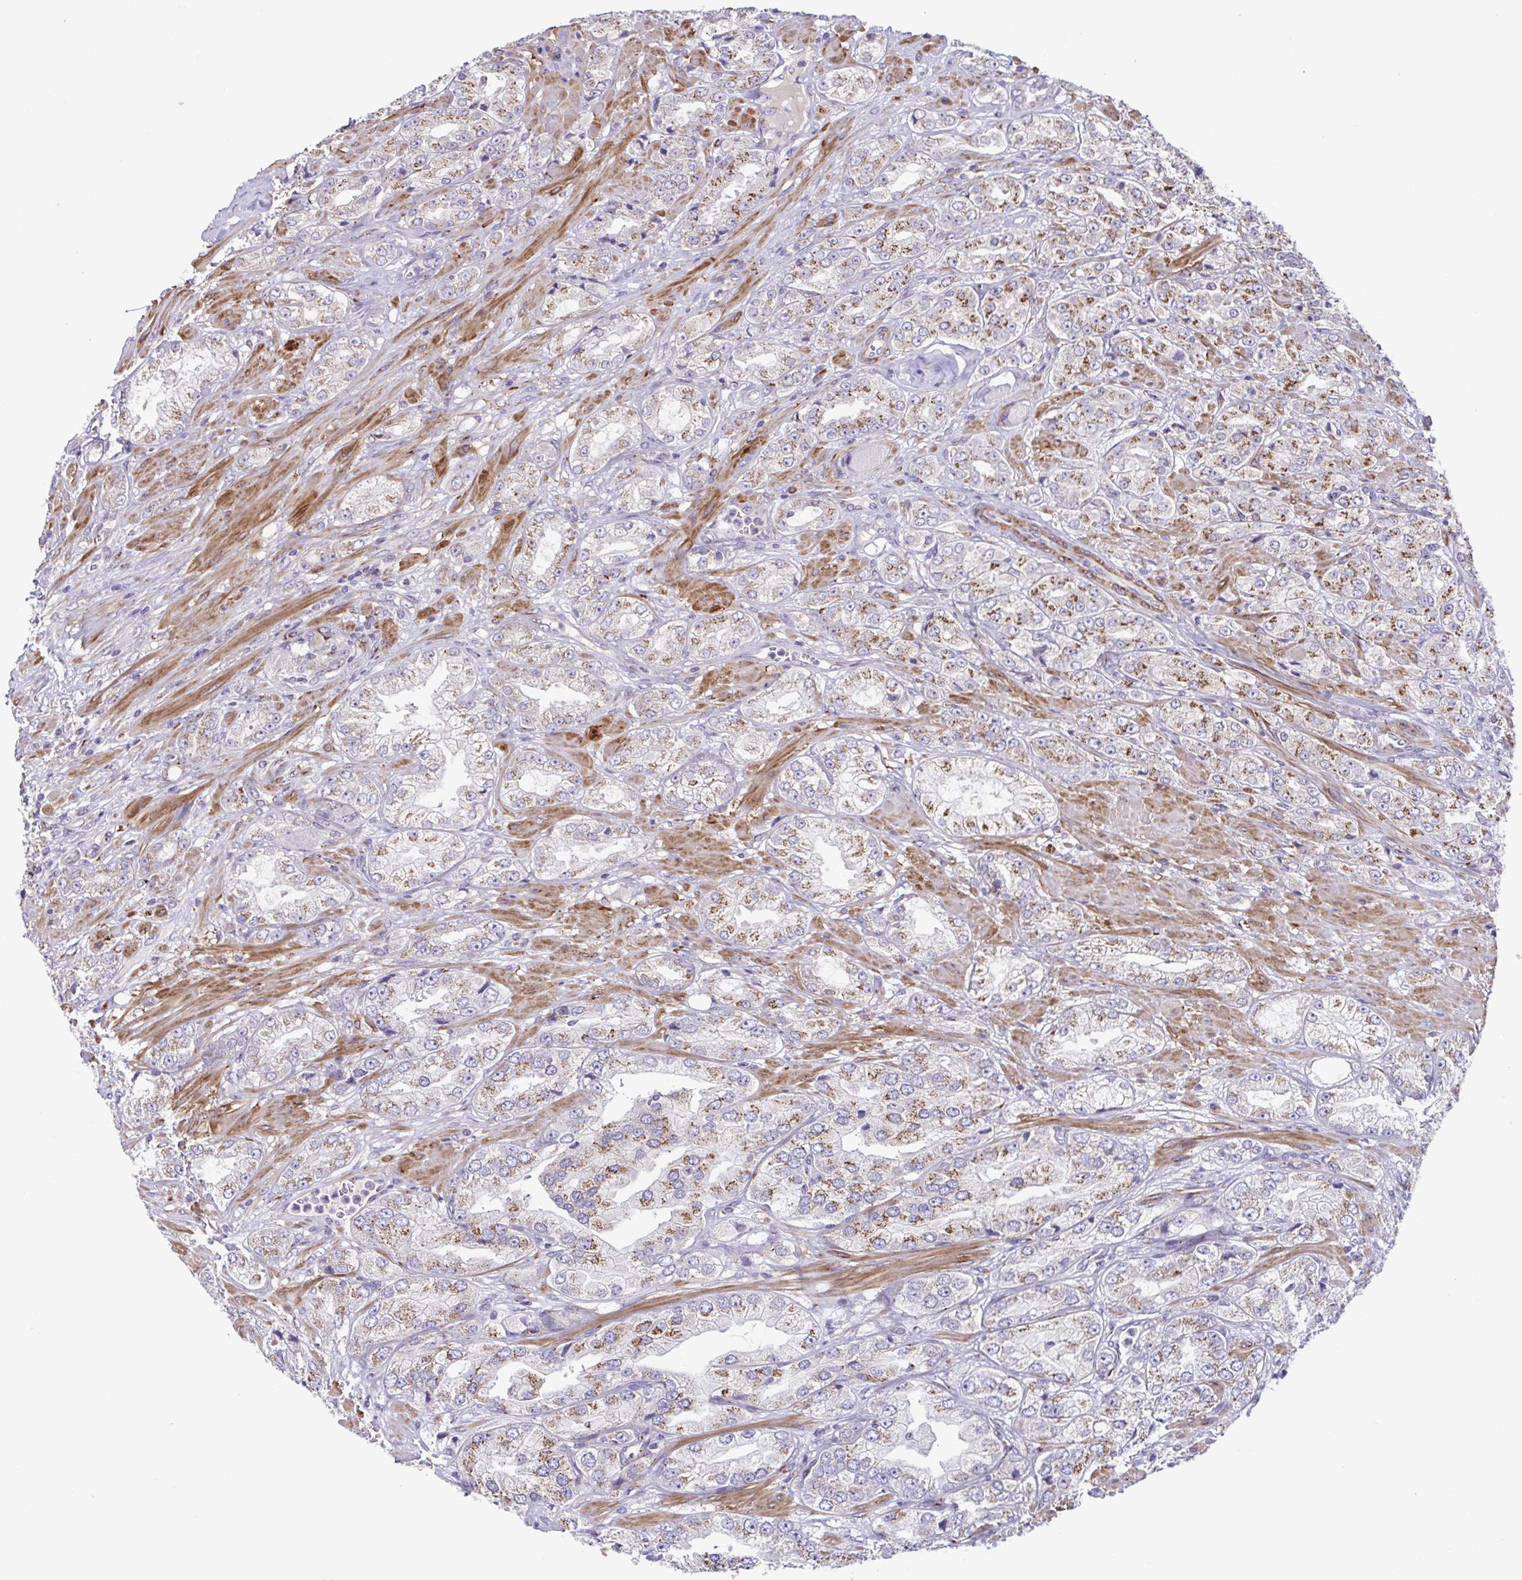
{"staining": {"intensity": "moderate", "quantity": "<25%", "location": "cytoplasmic/membranous"}, "tissue": "prostate cancer", "cell_type": "Tumor cells", "image_type": "cancer", "snomed": [{"axis": "morphology", "description": "Adenocarcinoma, High grade"}, {"axis": "topography", "description": "Prostate"}], "caption": "The histopathology image exhibits a brown stain indicating the presence of a protein in the cytoplasmic/membranous of tumor cells in prostate high-grade adenocarcinoma.", "gene": "COL17A1", "patient": {"sex": "male", "age": 68}}